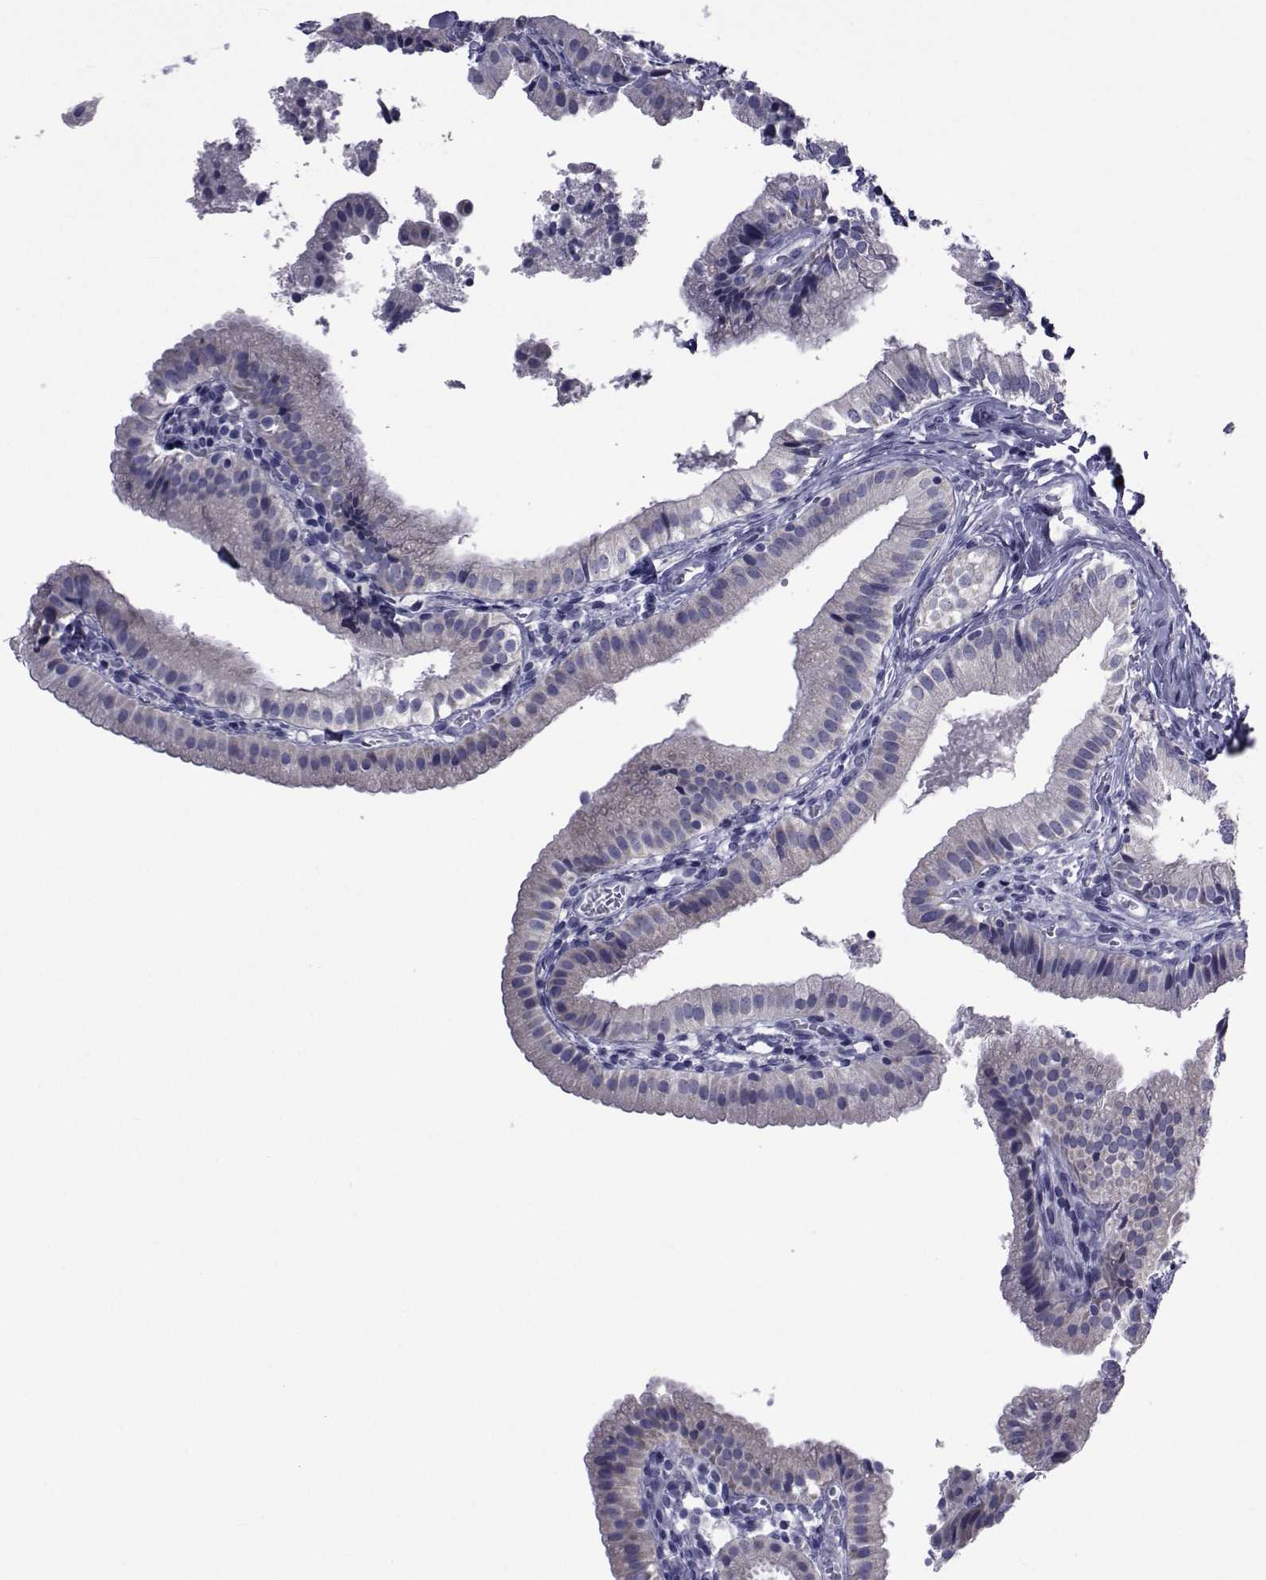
{"staining": {"intensity": "negative", "quantity": "none", "location": "none"}, "tissue": "gallbladder", "cell_type": "Glandular cells", "image_type": "normal", "snomed": [{"axis": "morphology", "description": "Normal tissue, NOS"}, {"axis": "topography", "description": "Gallbladder"}], "caption": "IHC histopathology image of normal gallbladder stained for a protein (brown), which displays no staining in glandular cells.", "gene": "GKAP1", "patient": {"sex": "female", "age": 47}}